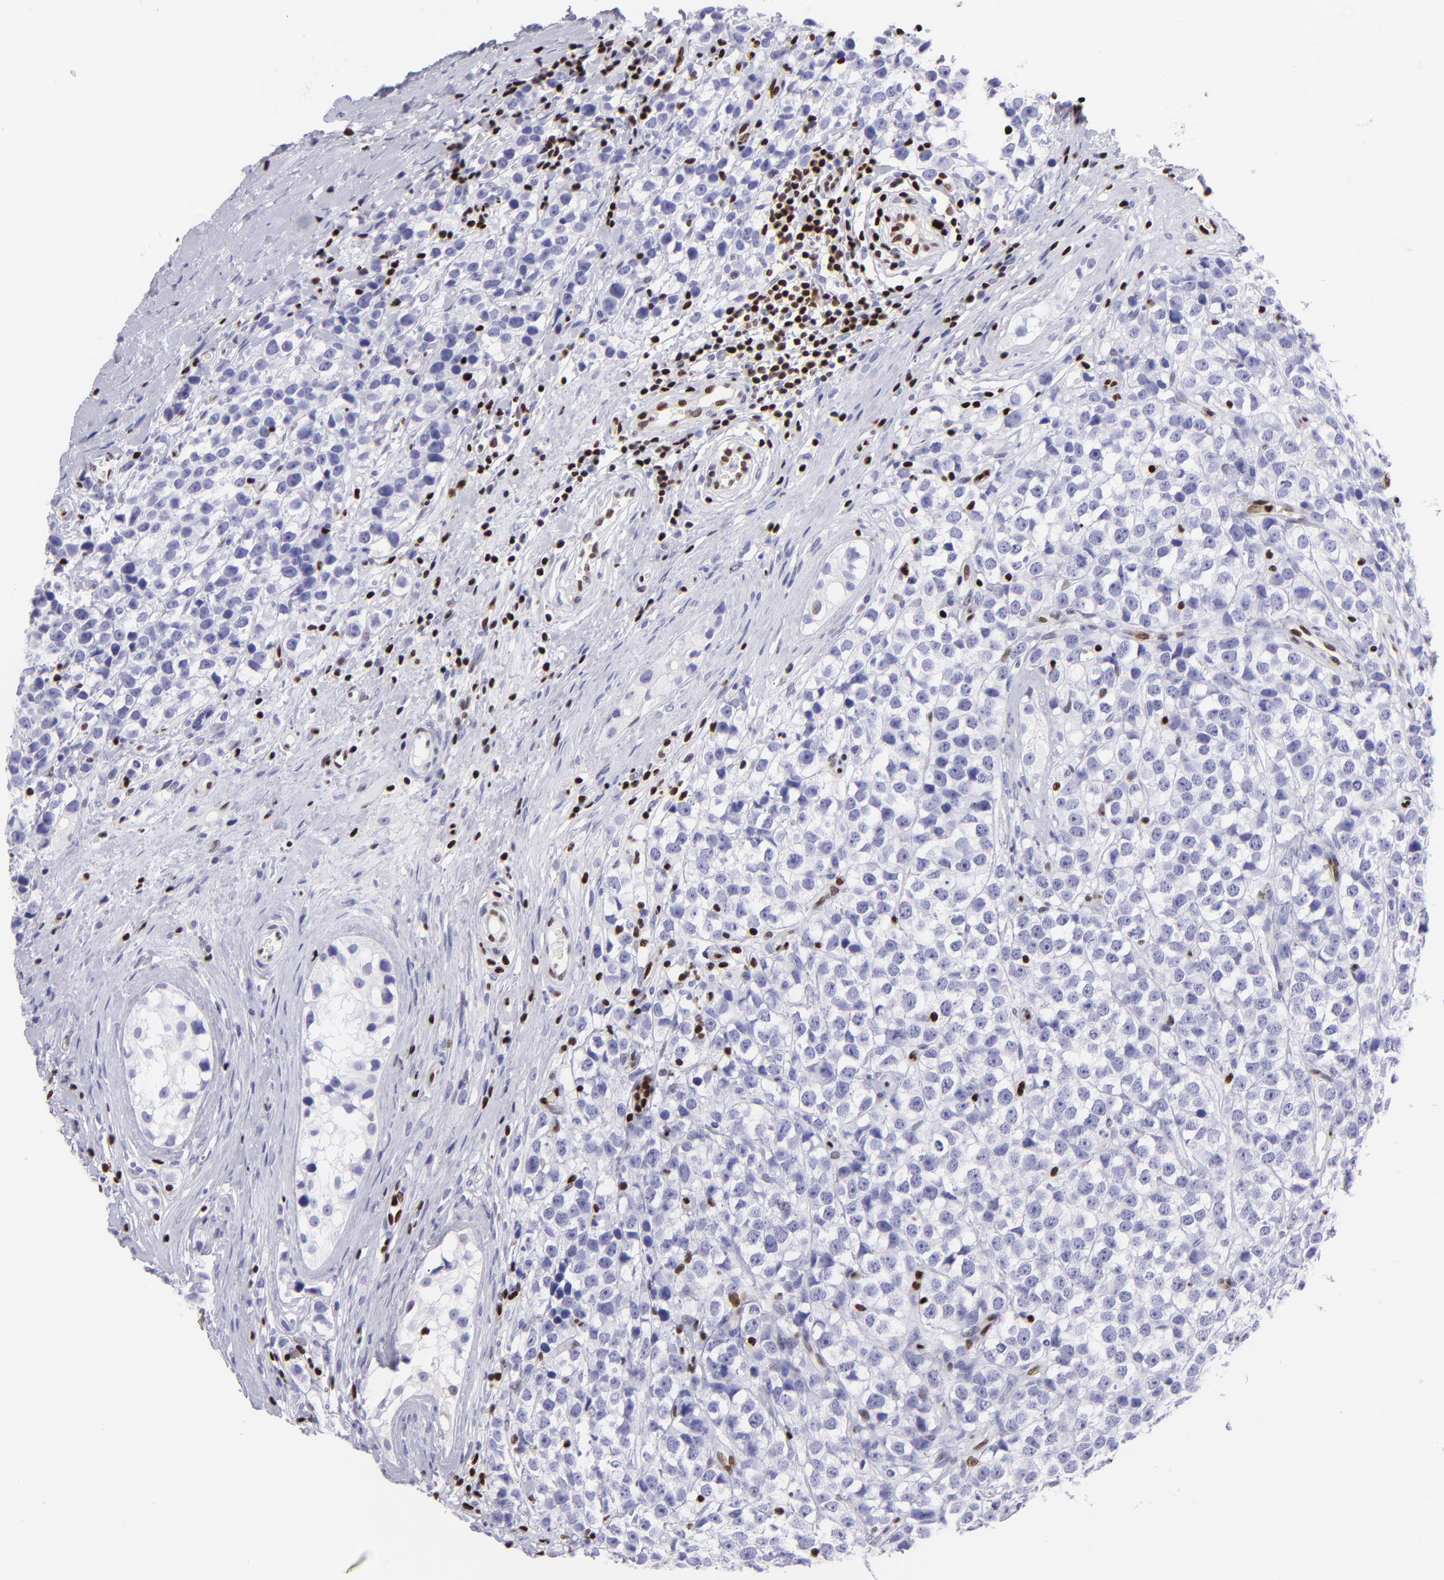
{"staining": {"intensity": "negative", "quantity": "none", "location": "none"}, "tissue": "testis cancer", "cell_type": "Tumor cells", "image_type": "cancer", "snomed": [{"axis": "morphology", "description": "Seminoma, NOS"}, {"axis": "topography", "description": "Testis"}], "caption": "High power microscopy micrograph of an immunohistochemistry (IHC) image of testis cancer, revealing no significant staining in tumor cells. (Immunohistochemistry, brightfield microscopy, high magnification).", "gene": "ETS1", "patient": {"sex": "male", "age": 25}}